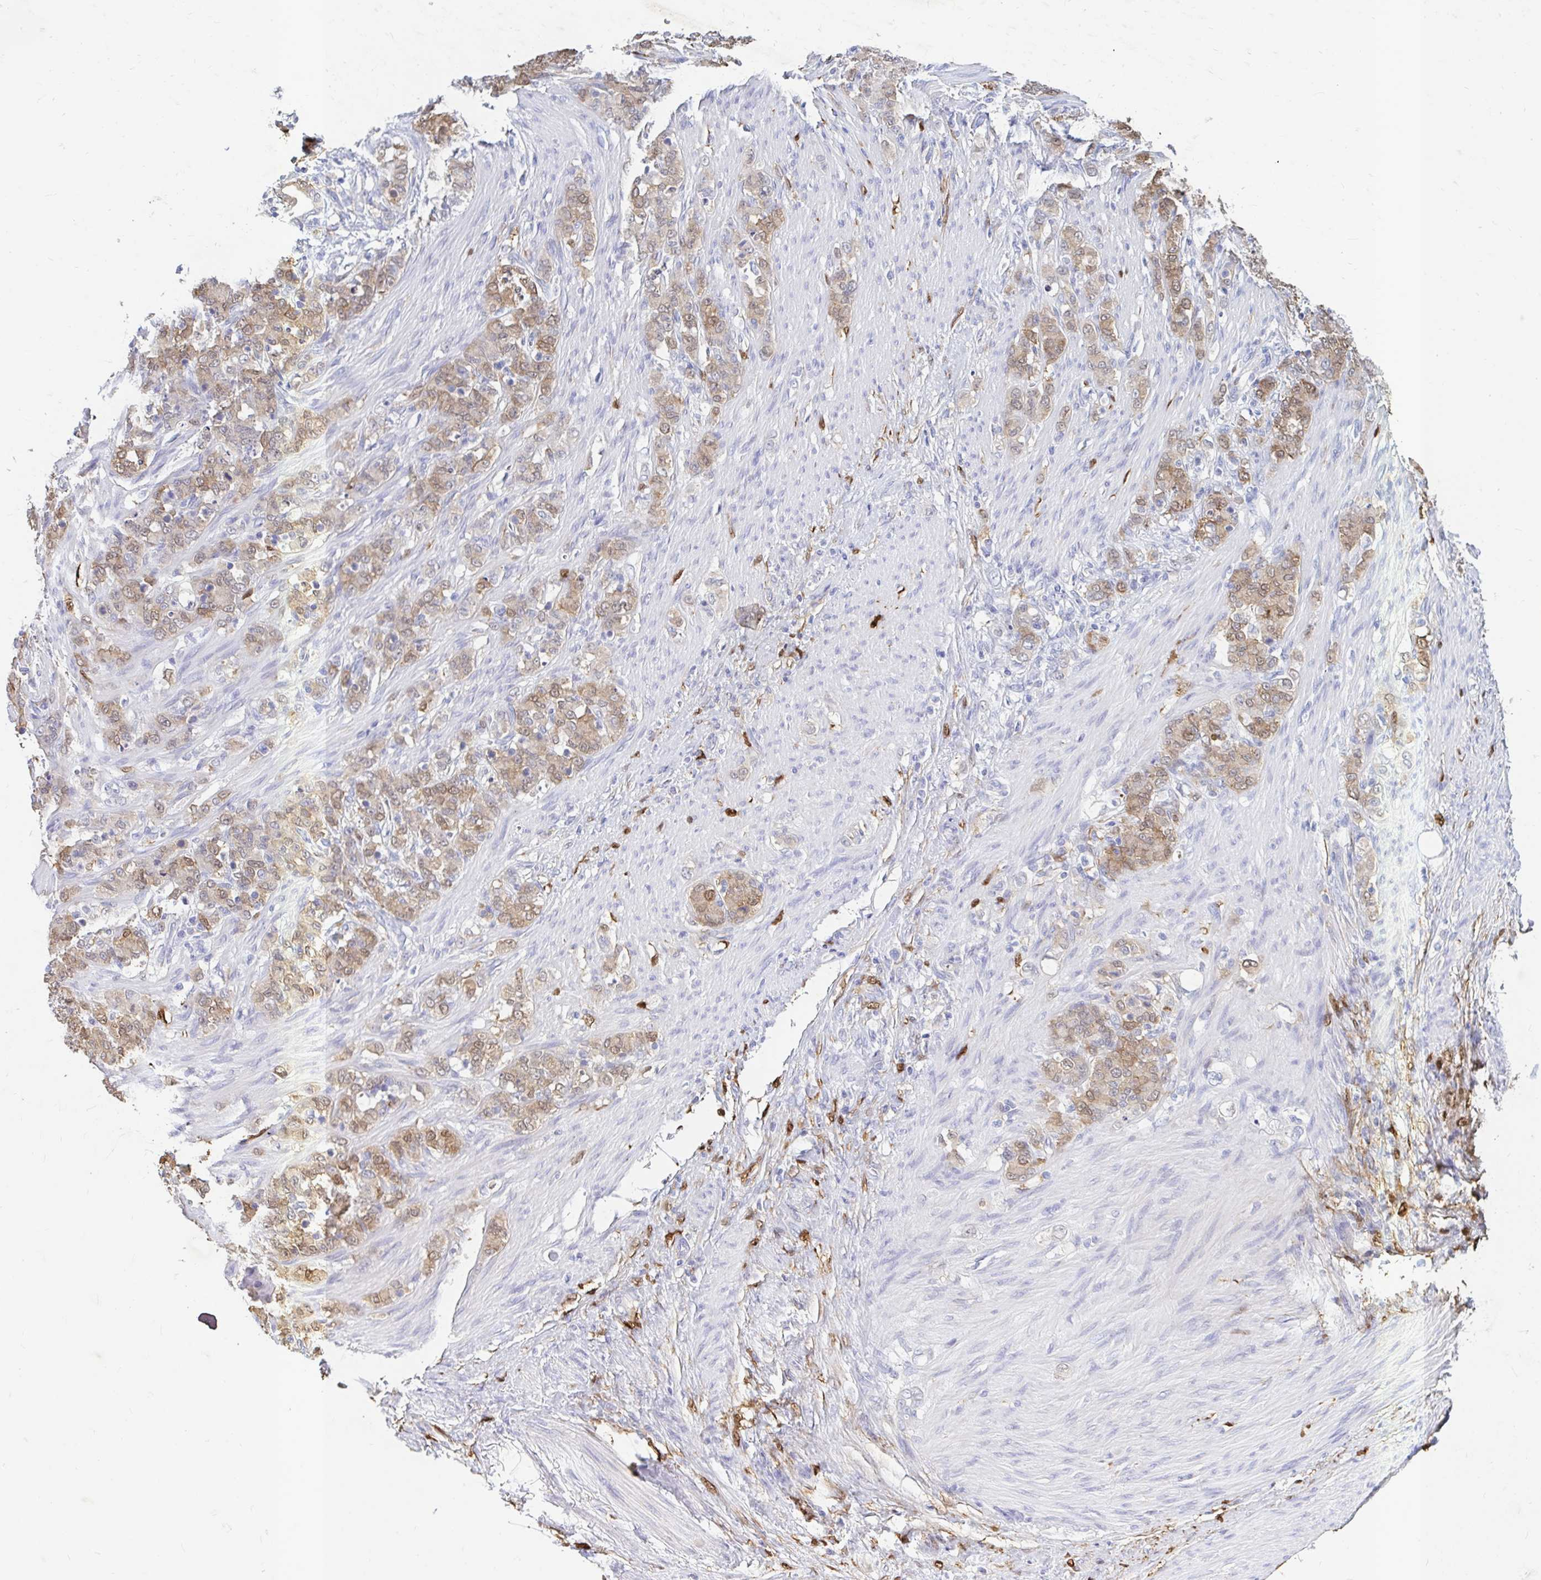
{"staining": {"intensity": "moderate", "quantity": "25%-75%", "location": "cytoplasmic/membranous"}, "tissue": "stomach cancer", "cell_type": "Tumor cells", "image_type": "cancer", "snomed": [{"axis": "morphology", "description": "Adenocarcinoma, NOS"}, {"axis": "topography", "description": "Stomach"}], "caption": "An immunohistochemistry photomicrograph of neoplastic tissue is shown. Protein staining in brown highlights moderate cytoplasmic/membranous positivity in stomach cancer within tumor cells.", "gene": "ADH1A", "patient": {"sex": "female", "age": 79}}